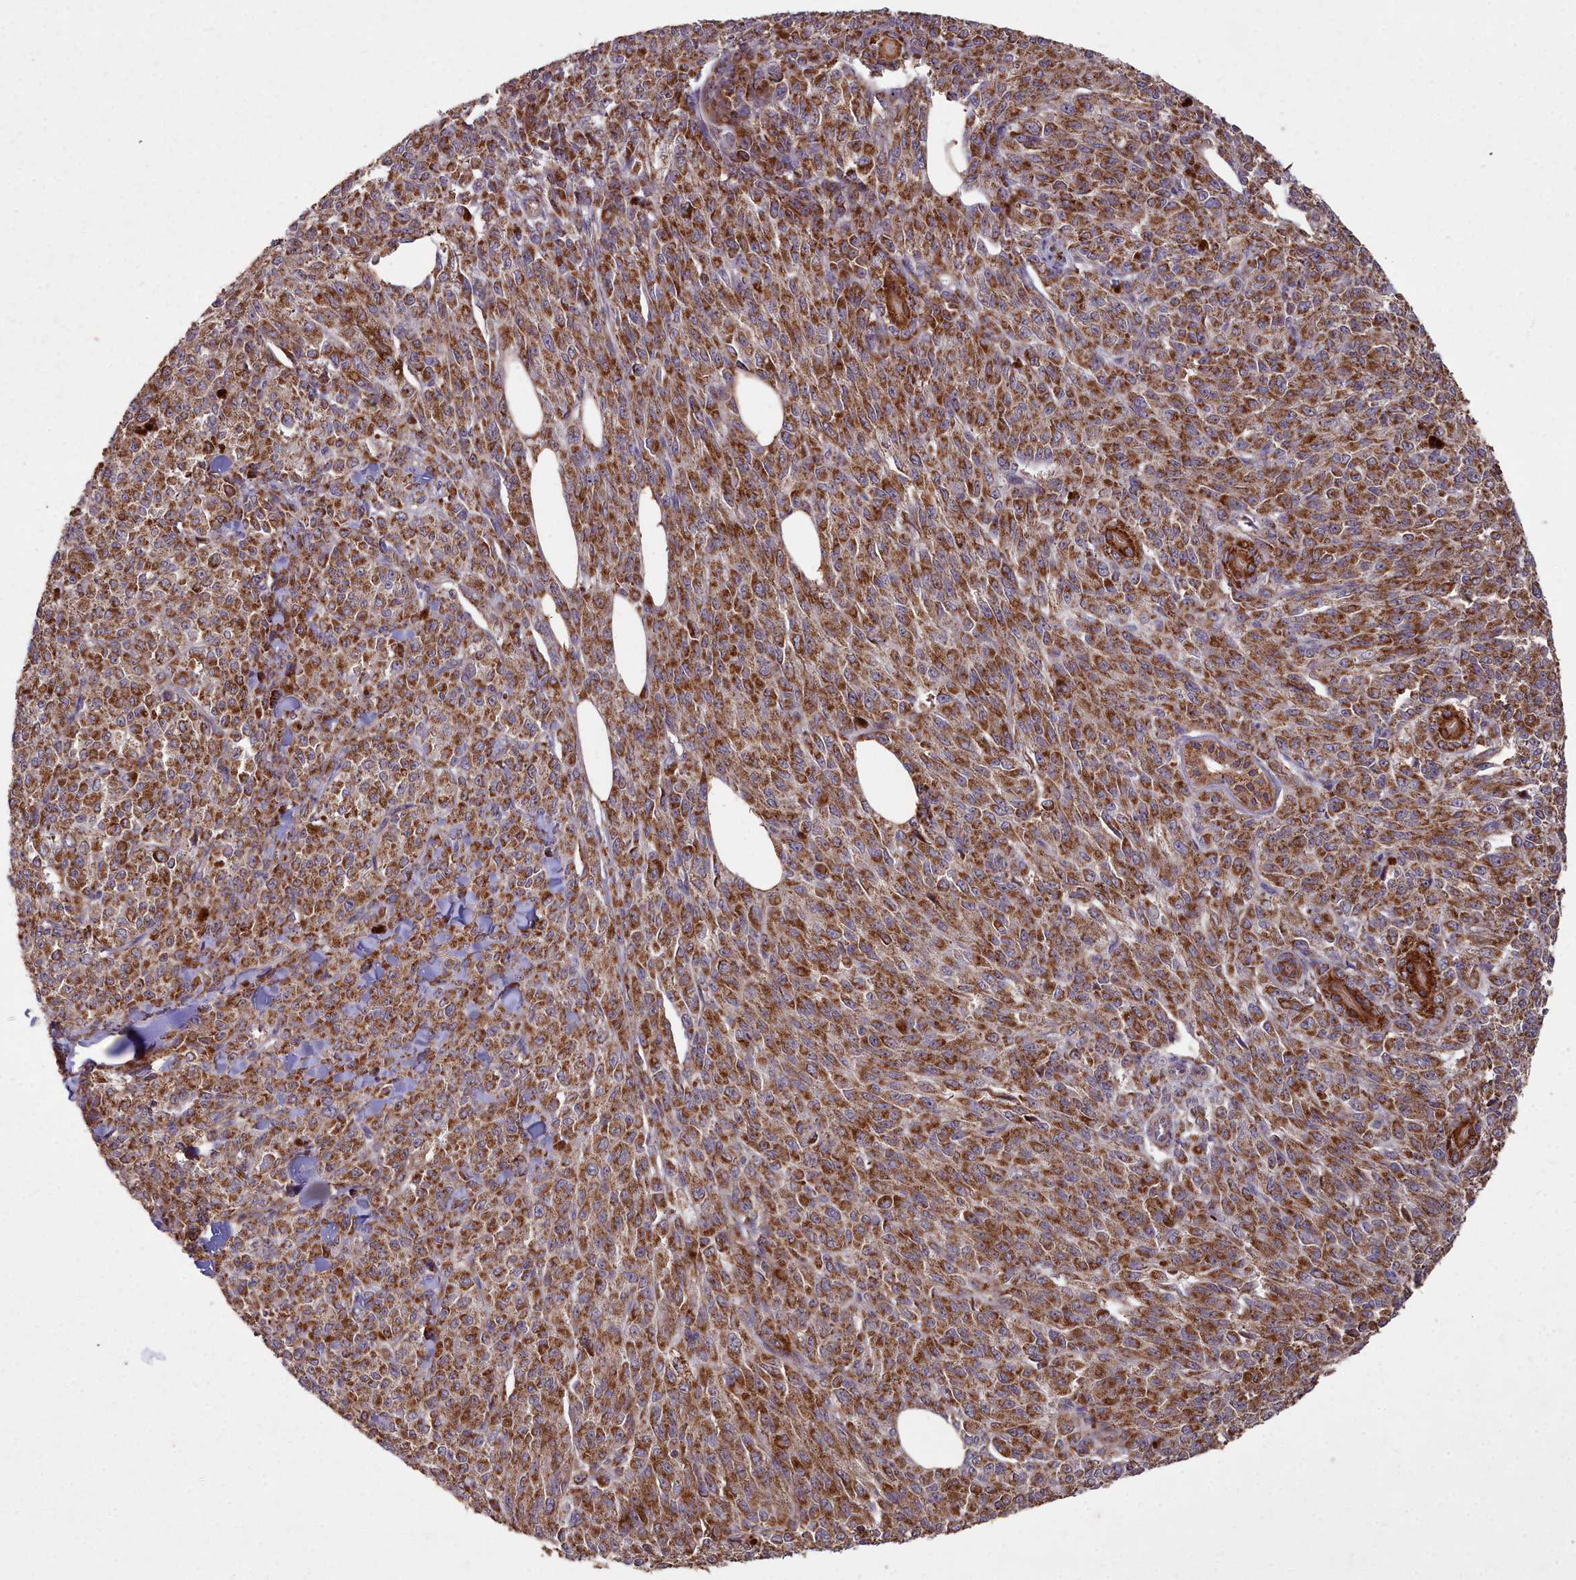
{"staining": {"intensity": "strong", "quantity": ">75%", "location": "cytoplasmic/membranous"}, "tissue": "melanoma", "cell_type": "Tumor cells", "image_type": "cancer", "snomed": [{"axis": "morphology", "description": "Malignant melanoma, NOS"}, {"axis": "topography", "description": "Skin"}], "caption": "A high amount of strong cytoplasmic/membranous staining is present in approximately >75% of tumor cells in melanoma tissue.", "gene": "COX11", "patient": {"sex": "female", "age": 52}}